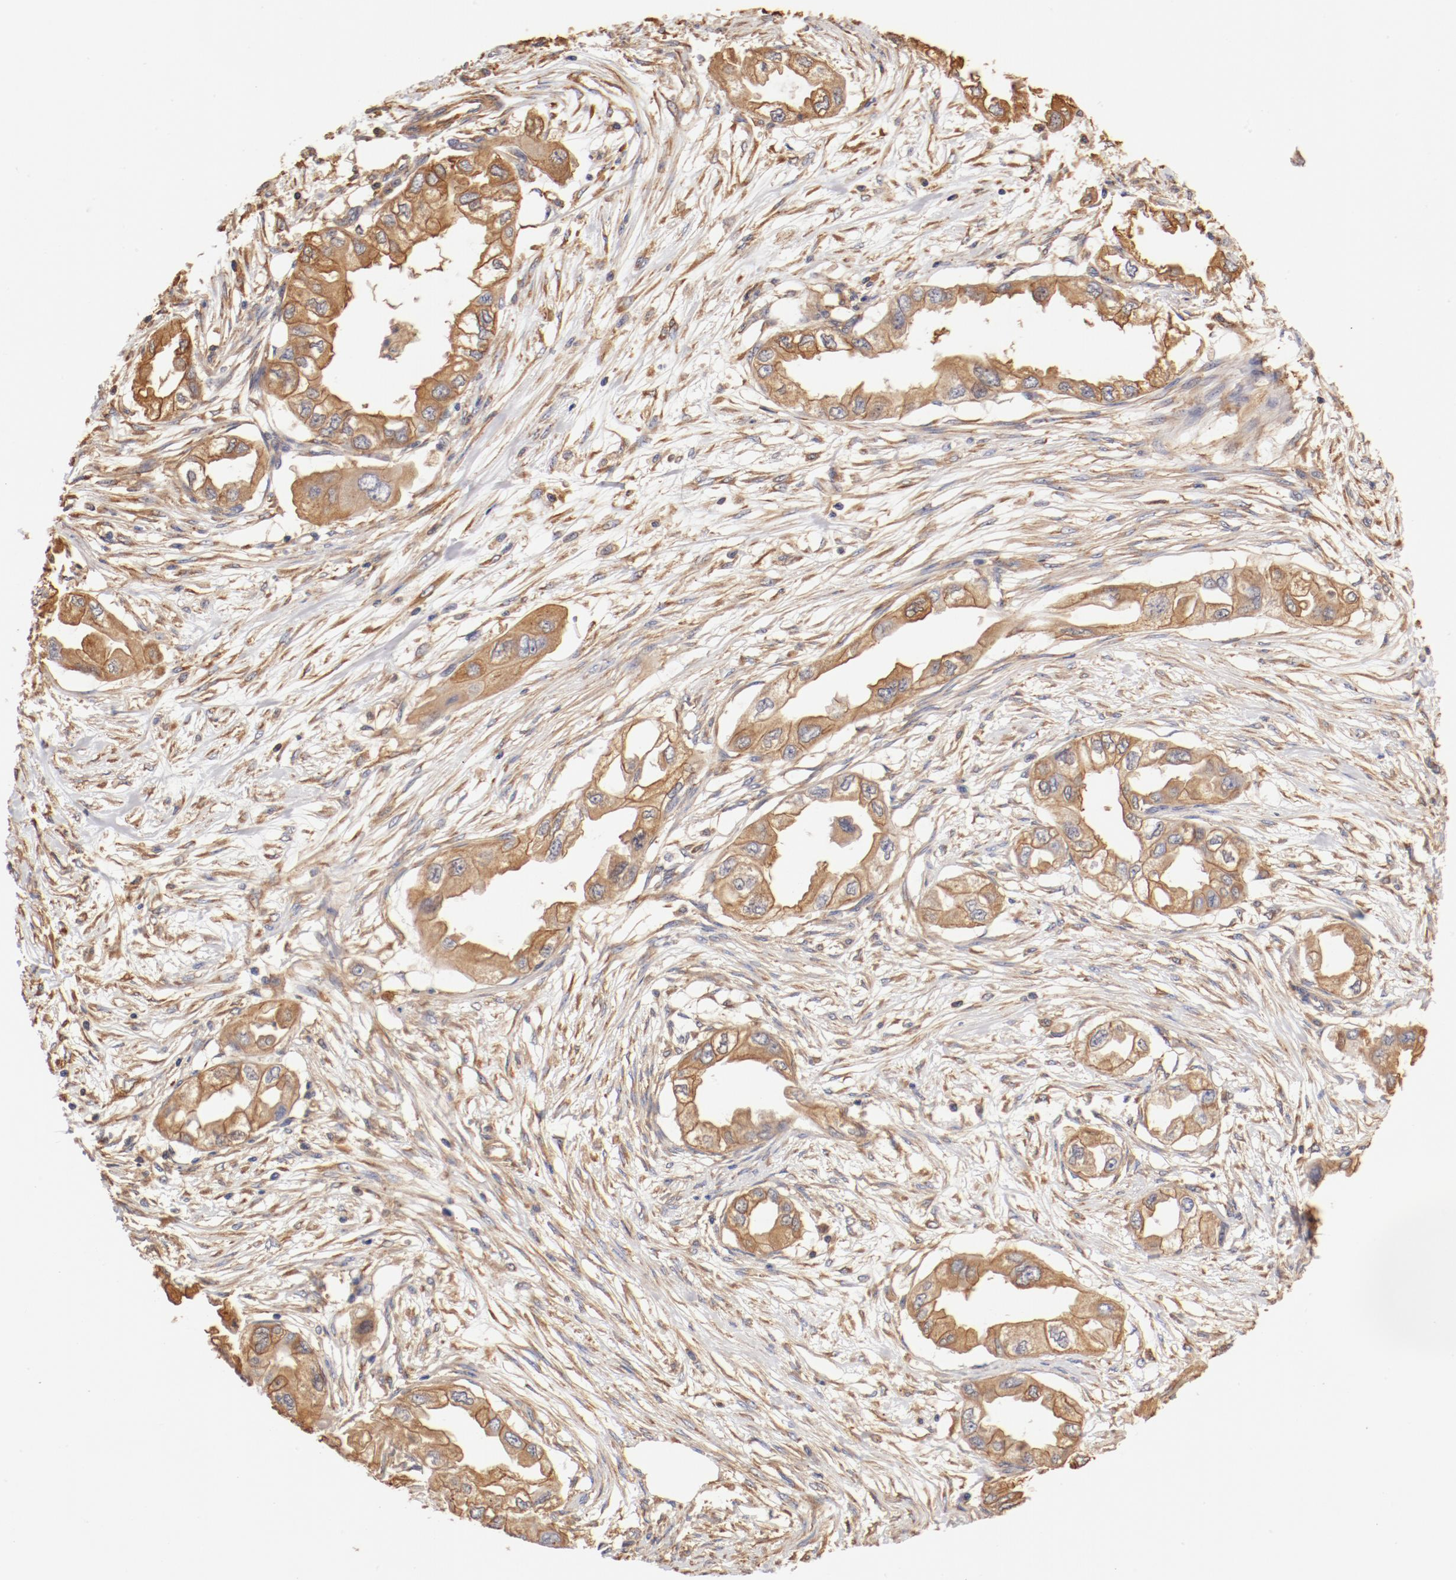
{"staining": {"intensity": "moderate", "quantity": ">75%", "location": "cytoplasmic/membranous"}, "tissue": "endometrial cancer", "cell_type": "Tumor cells", "image_type": "cancer", "snomed": [{"axis": "morphology", "description": "Adenocarcinoma, NOS"}, {"axis": "topography", "description": "Endometrium"}], "caption": "Protein staining exhibits moderate cytoplasmic/membranous positivity in about >75% of tumor cells in endometrial cancer. The staining was performed using DAB (3,3'-diaminobenzidine), with brown indicating positive protein expression. Nuclei are stained blue with hematoxylin.", "gene": "FCMR", "patient": {"sex": "female", "age": 67}}